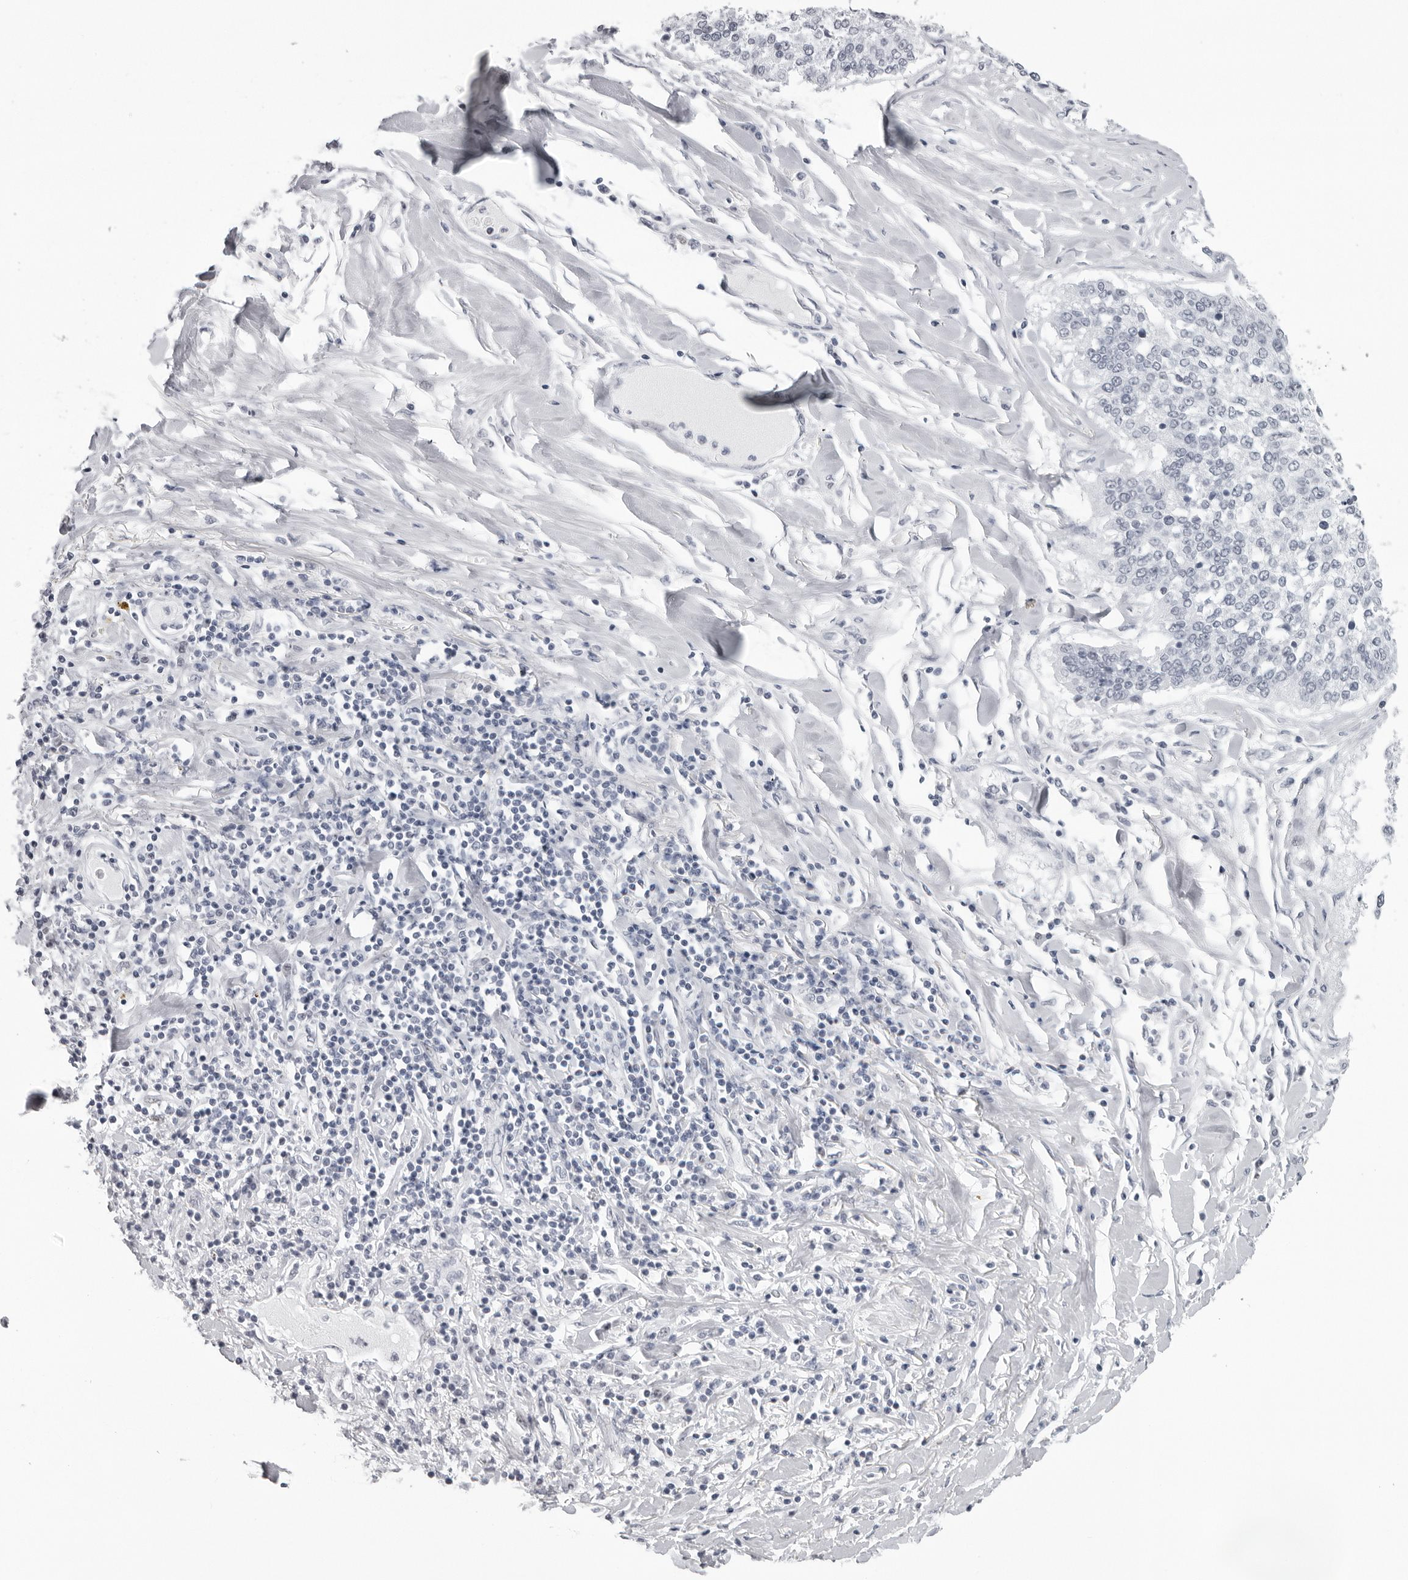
{"staining": {"intensity": "negative", "quantity": "none", "location": "none"}, "tissue": "lung cancer", "cell_type": "Tumor cells", "image_type": "cancer", "snomed": [{"axis": "morphology", "description": "Normal tissue, NOS"}, {"axis": "morphology", "description": "Squamous cell carcinoma, NOS"}, {"axis": "topography", "description": "Cartilage tissue"}, {"axis": "topography", "description": "Bronchus"}, {"axis": "topography", "description": "Lung"}, {"axis": "topography", "description": "Peripheral nerve tissue"}], "caption": "There is no significant expression in tumor cells of lung cancer.", "gene": "ESPN", "patient": {"sex": "female", "age": 49}}